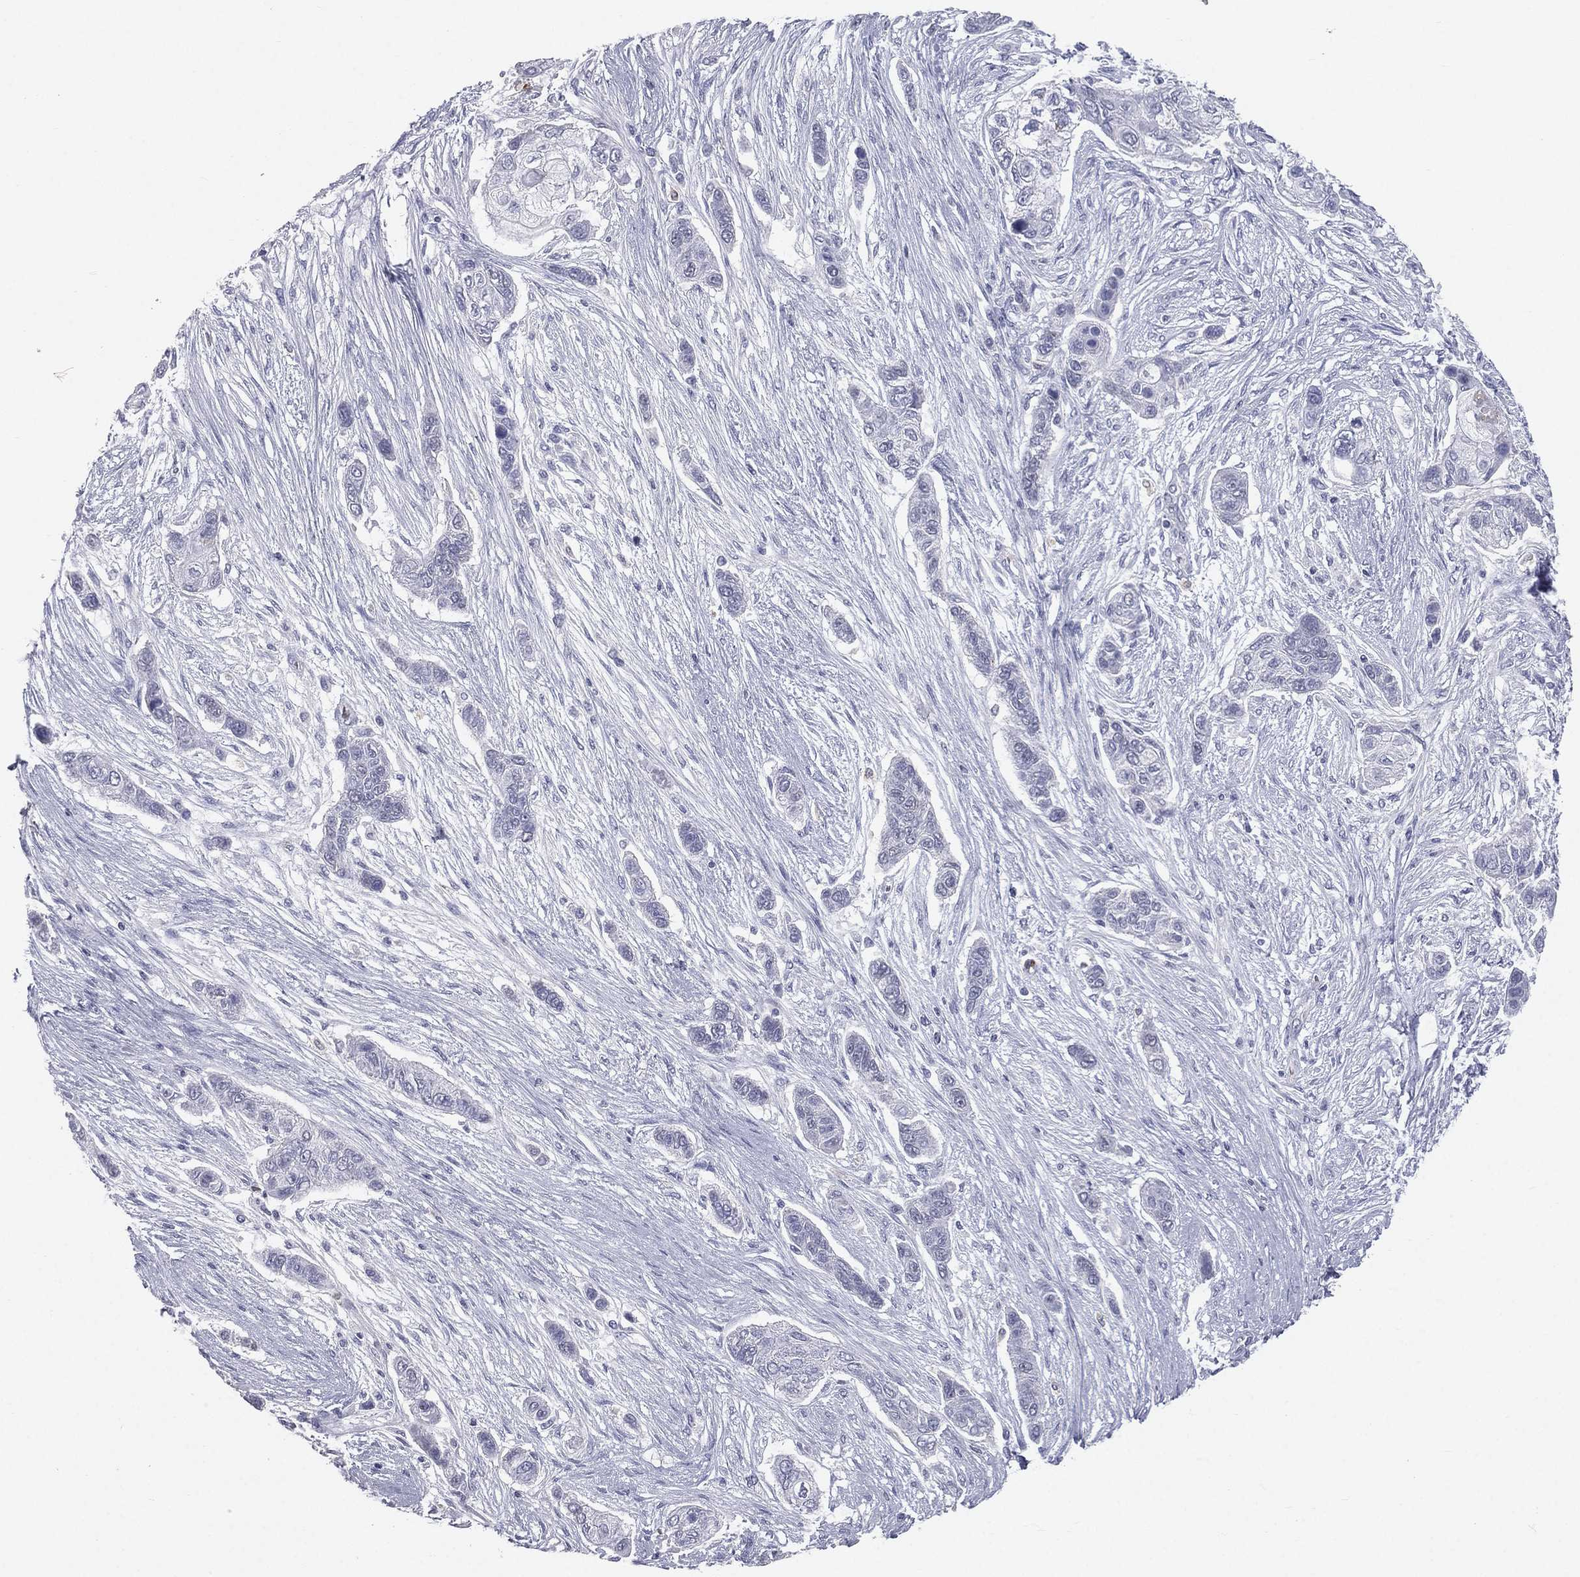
{"staining": {"intensity": "negative", "quantity": "none", "location": "none"}, "tissue": "lung cancer", "cell_type": "Tumor cells", "image_type": "cancer", "snomed": [{"axis": "morphology", "description": "Squamous cell carcinoma, NOS"}, {"axis": "topography", "description": "Lung"}], "caption": "Tumor cells show no significant expression in squamous cell carcinoma (lung).", "gene": "ESX1", "patient": {"sex": "male", "age": 69}}